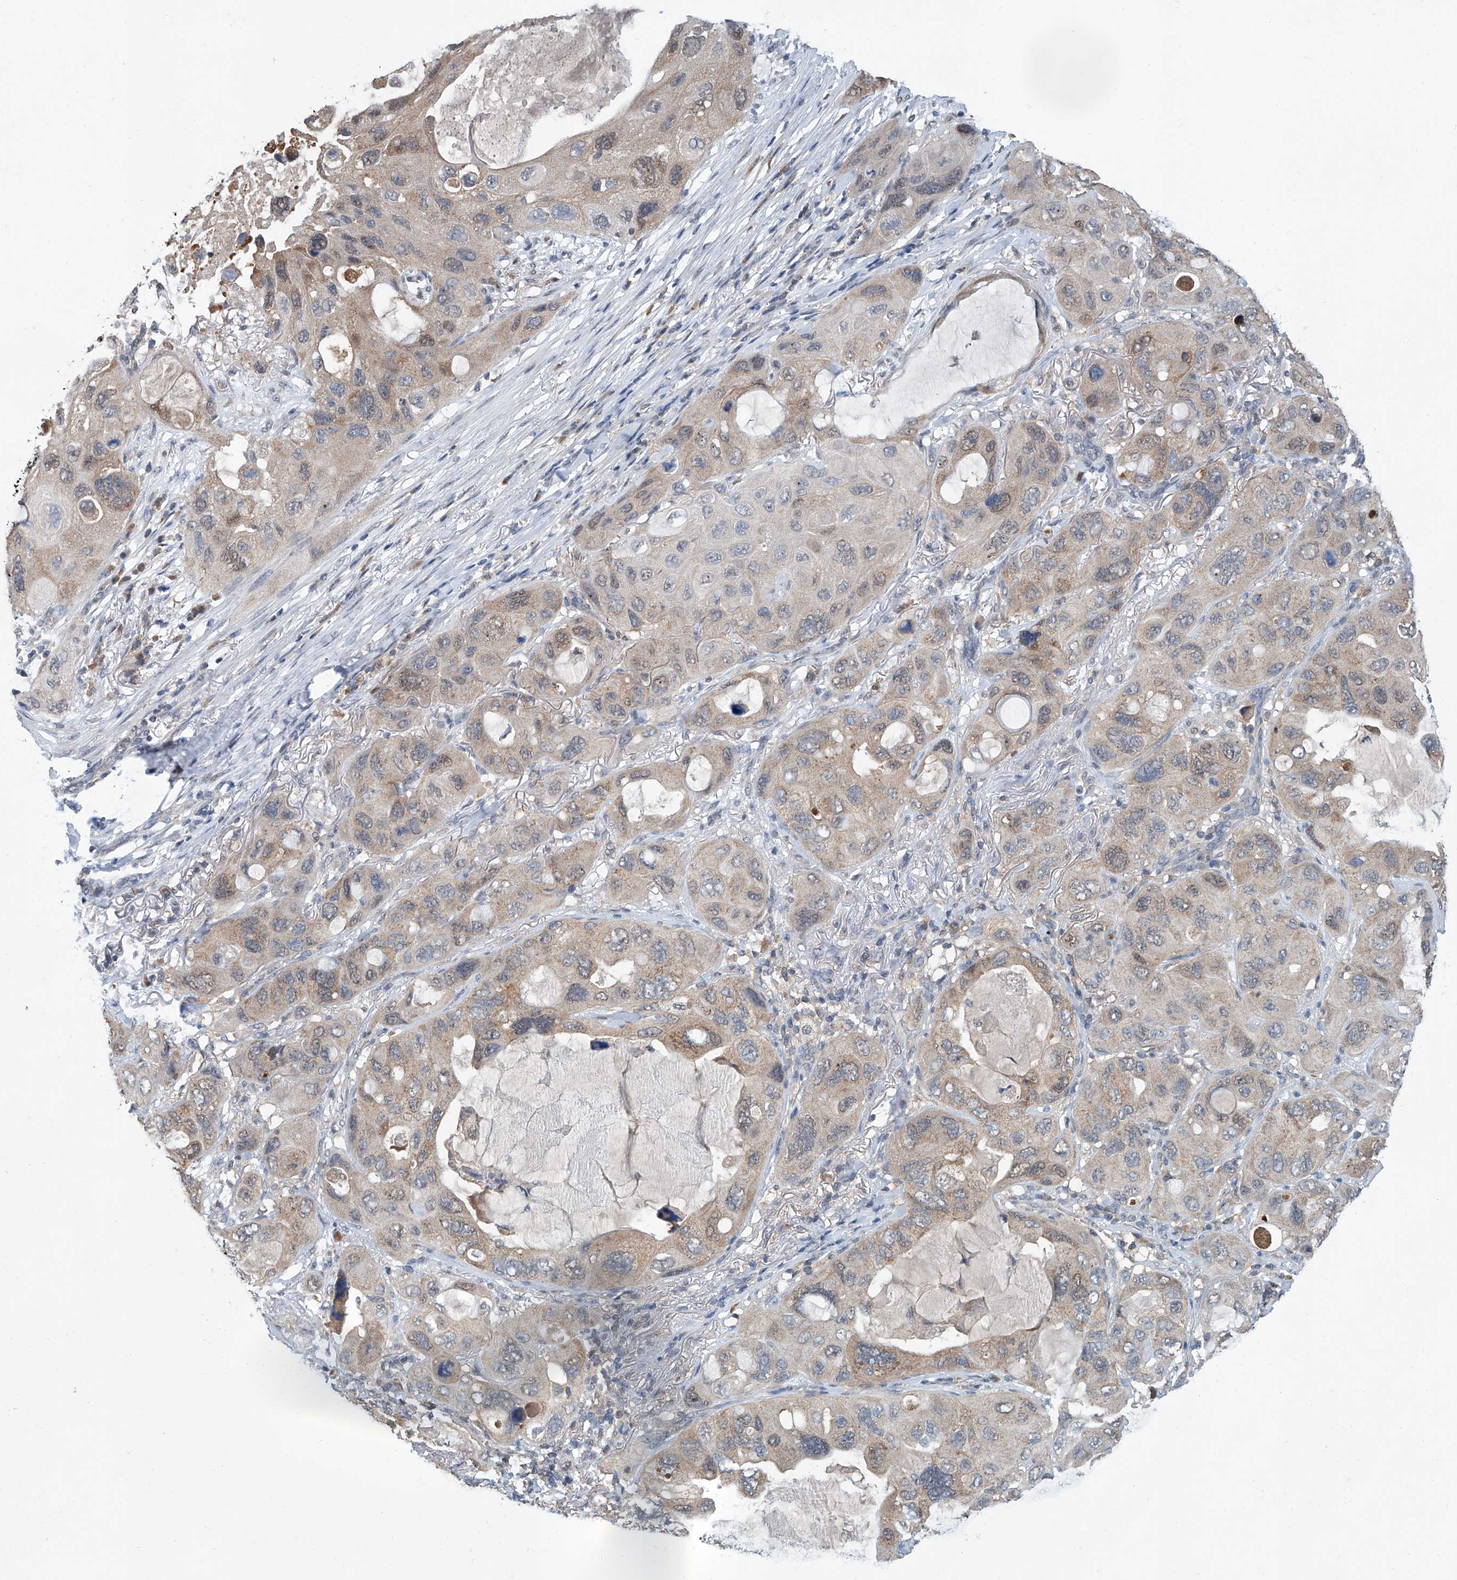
{"staining": {"intensity": "weak", "quantity": ">75%", "location": "cytoplasmic/membranous"}, "tissue": "lung cancer", "cell_type": "Tumor cells", "image_type": "cancer", "snomed": [{"axis": "morphology", "description": "Squamous cell carcinoma, NOS"}, {"axis": "topography", "description": "Lung"}], "caption": "Tumor cells demonstrate low levels of weak cytoplasmic/membranous positivity in about >75% of cells in human lung cancer.", "gene": "CLK1", "patient": {"sex": "female", "age": 73}}